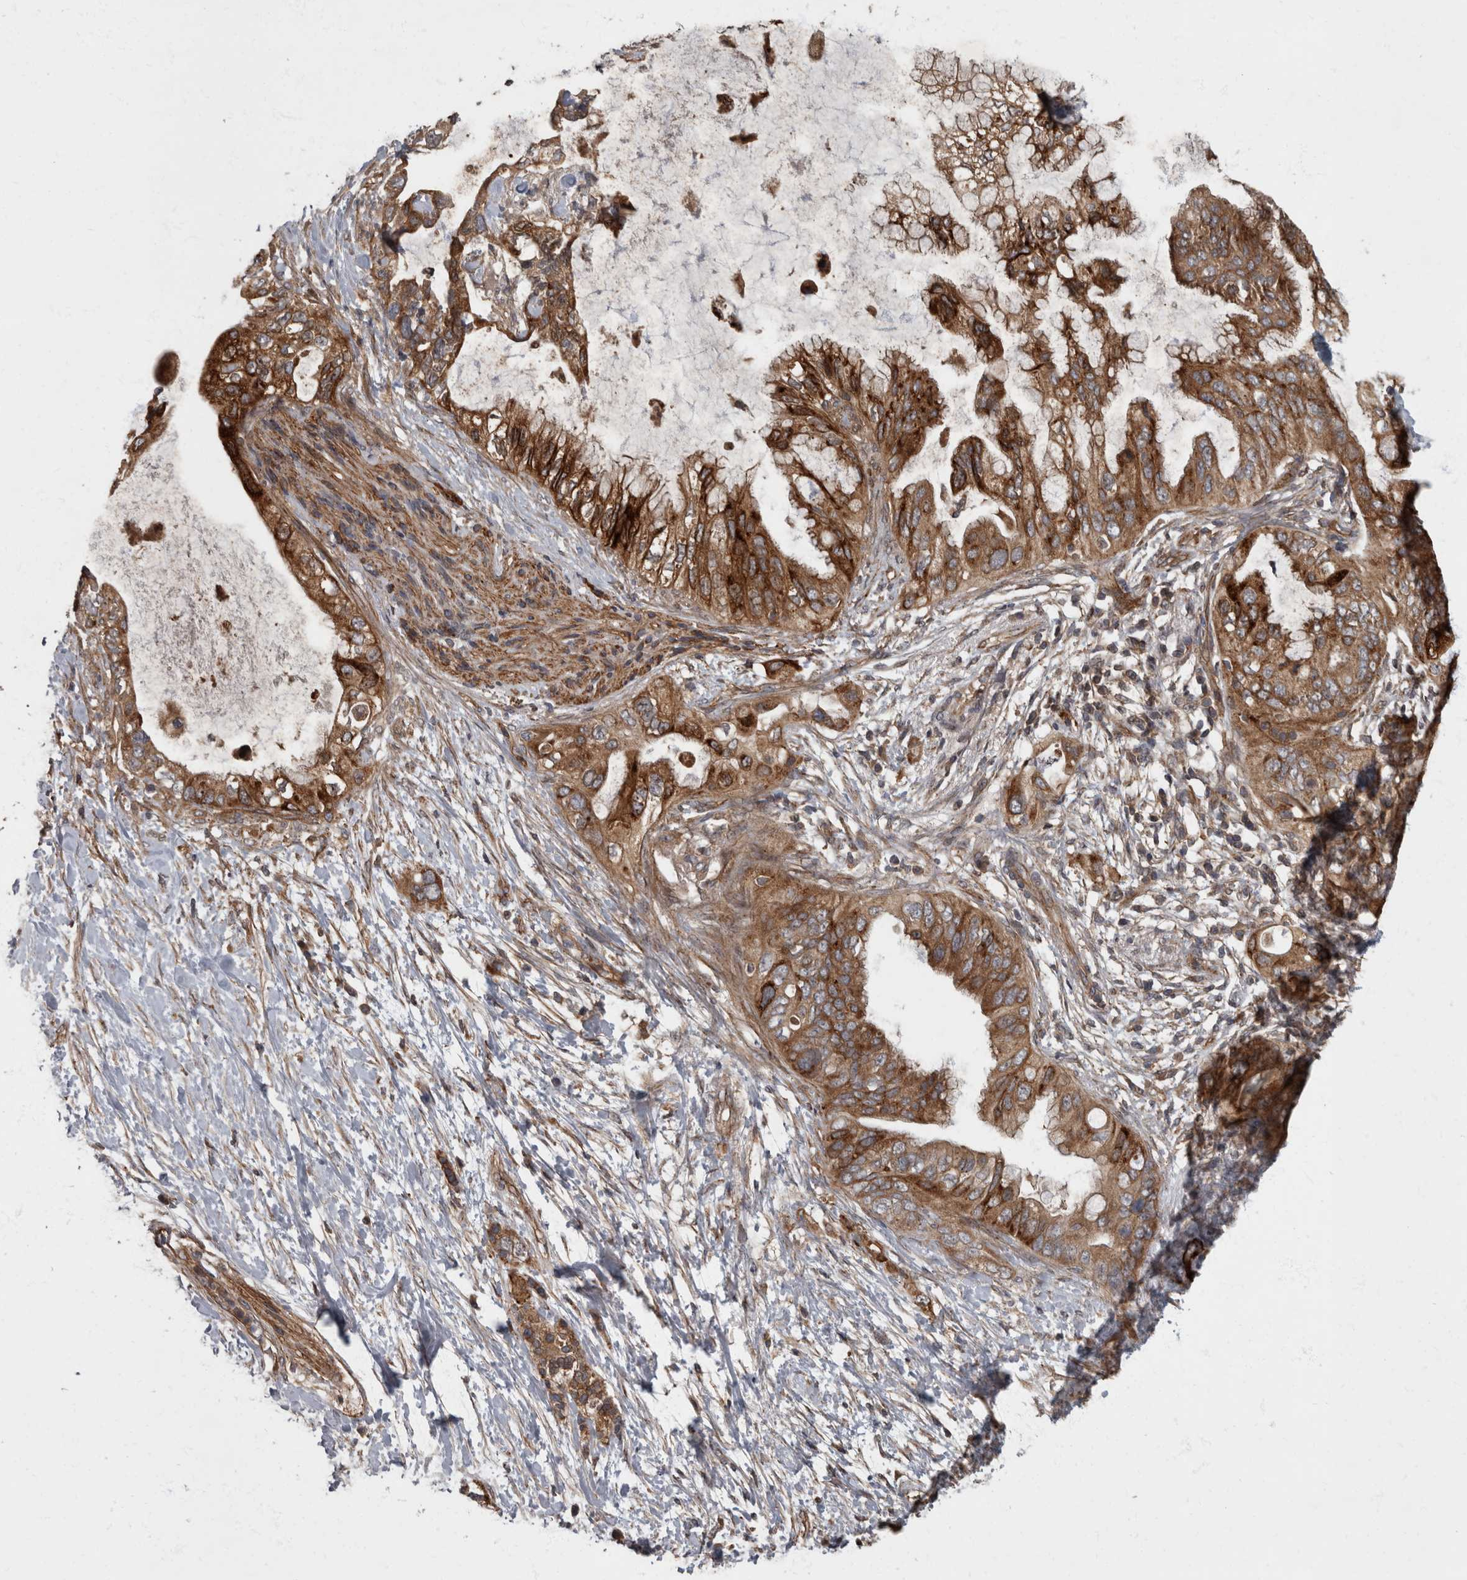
{"staining": {"intensity": "strong", "quantity": ">75%", "location": "cytoplasmic/membranous"}, "tissue": "pancreatic cancer", "cell_type": "Tumor cells", "image_type": "cancer", "snomed": [{"axis": "morphology", "description": "Adenocarcinoma, NOS"}, {"axis": "topography", "description": "Pancreas"}], "caption": "Pancreatic cancer (adenocarcinoma) stained with a protein marker shows strong staining in tumor cells.", "gene": "VEGFD", "patient": {"sex": "female", "age": 56}}